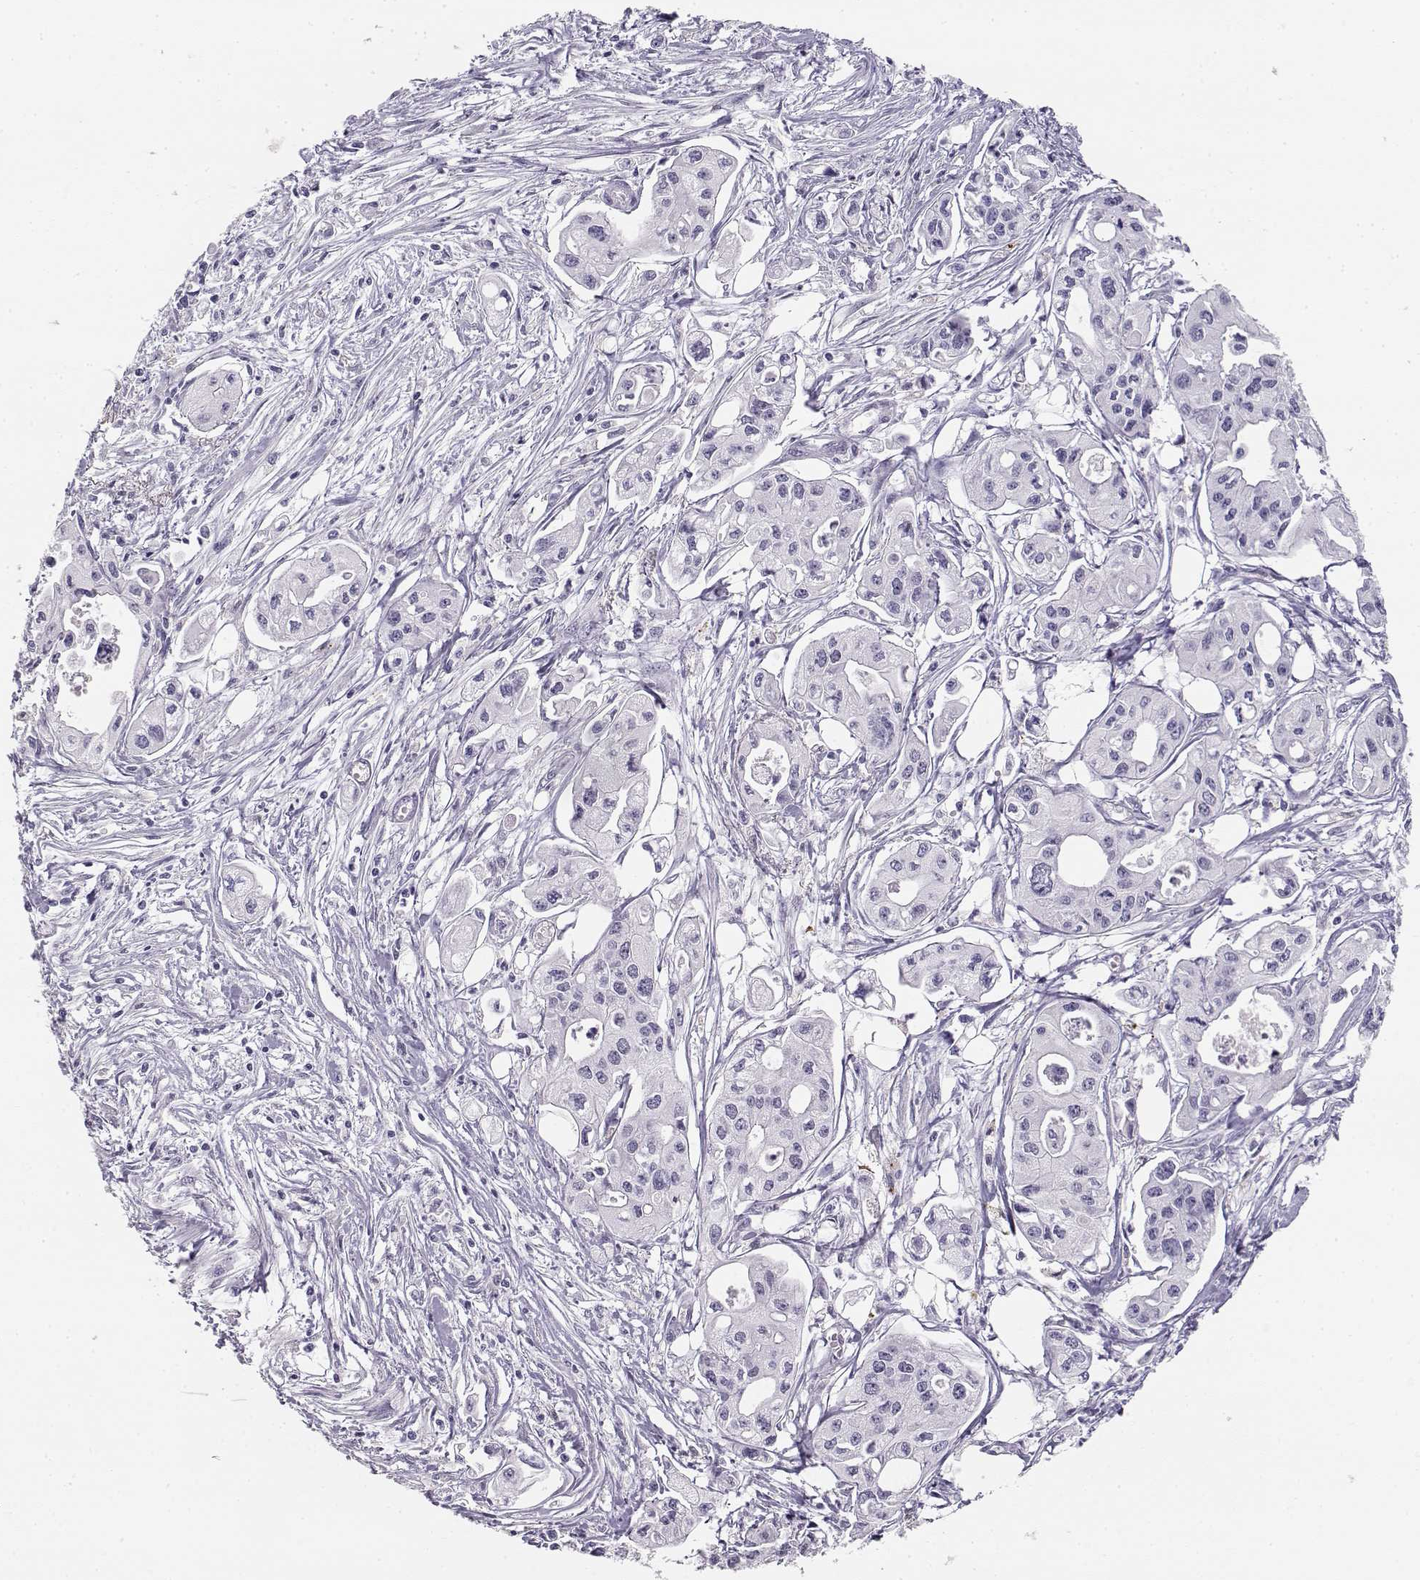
{"staining": {"intensity": "negative", "quantity": "none", "location": "none"}, "tissue": "pancreatic cancer", "cell_type": "Tumor cells", "image_type": "cancer", "snomed": [{"axis": "morphology", "description": "Adenocarcinoma, NOS"}, {"axis": "topography", "description": "Pancreas"}], "caption": "Immunohistochemistry (IHC) image of neoplastic tissue: pancreatic adenocarcinoma stained with DAB demonstrates no significant protein positivity in tumor cells. Brightfield microscopy of IHC stained with DAB (brown) and hematoxylin (blue), captured at high magnification.", "gene": "NUTM1", "patient": {"sex": "male", "age": 70}}